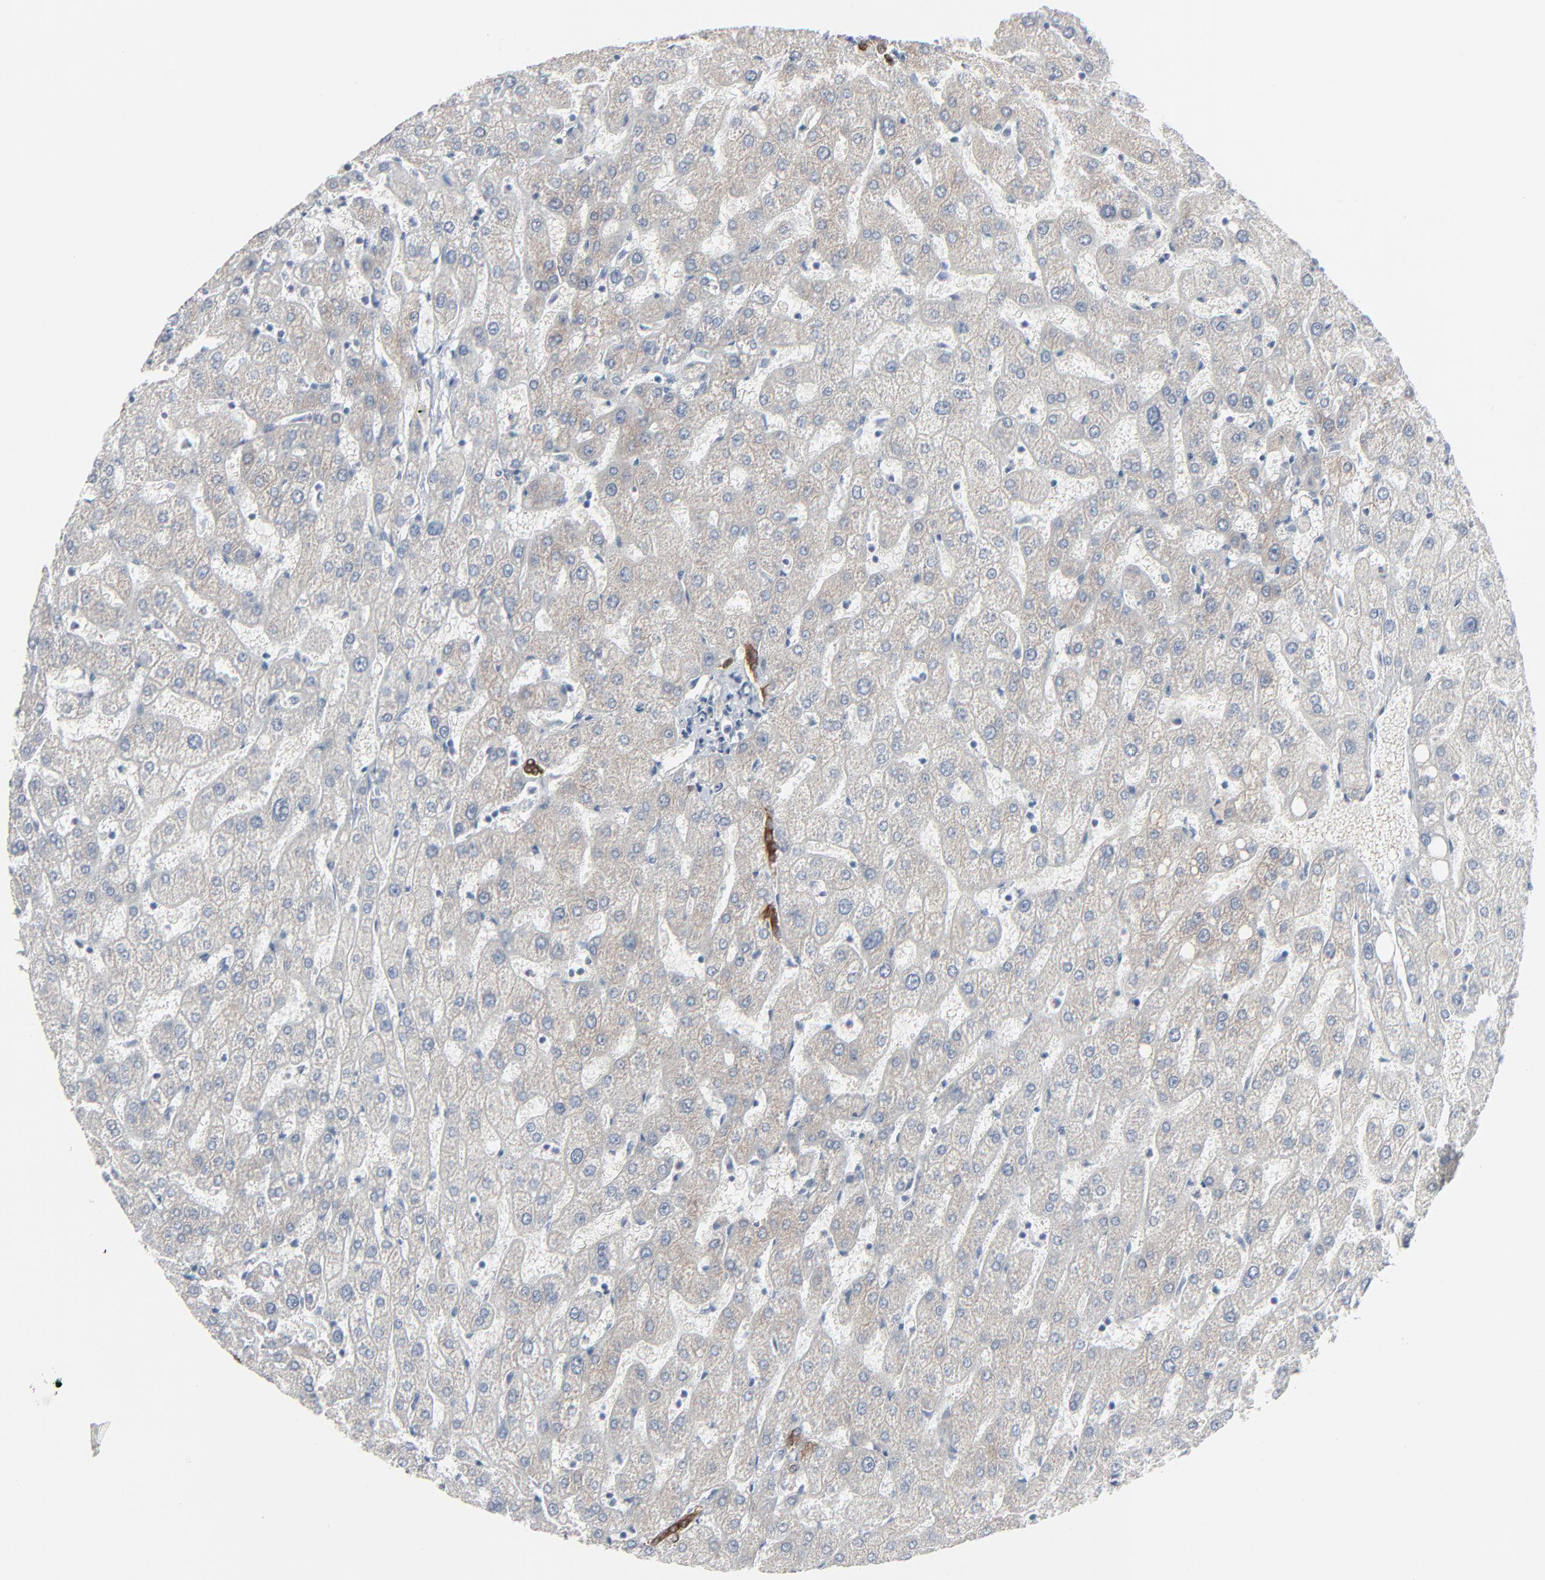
{"staining": {"intensity": "strong", "quantity": "25%-75%", "location": "cytoplasmic/membranous"}, "tissue": "liver", "cell_type": "Cholangiocytes", "image_type": "normal", "snomed": [{"axis": "morphology", "description": "Normal tissue, NOS"}, {"axis": "topography", "description": "Liver"}], "caption": "Immunohistochemical staining of unremarkable liver shows strong cytoplasmic/membranous protein expression in approximately 25%-75% of cholangiocytes. The staining was performed using DAB, with brown indicating positive protein expression. Nuclei are stained blue with hematoxylin.", "gene": "PHGDH", "patient": {"sex": "male", "age": 67}}